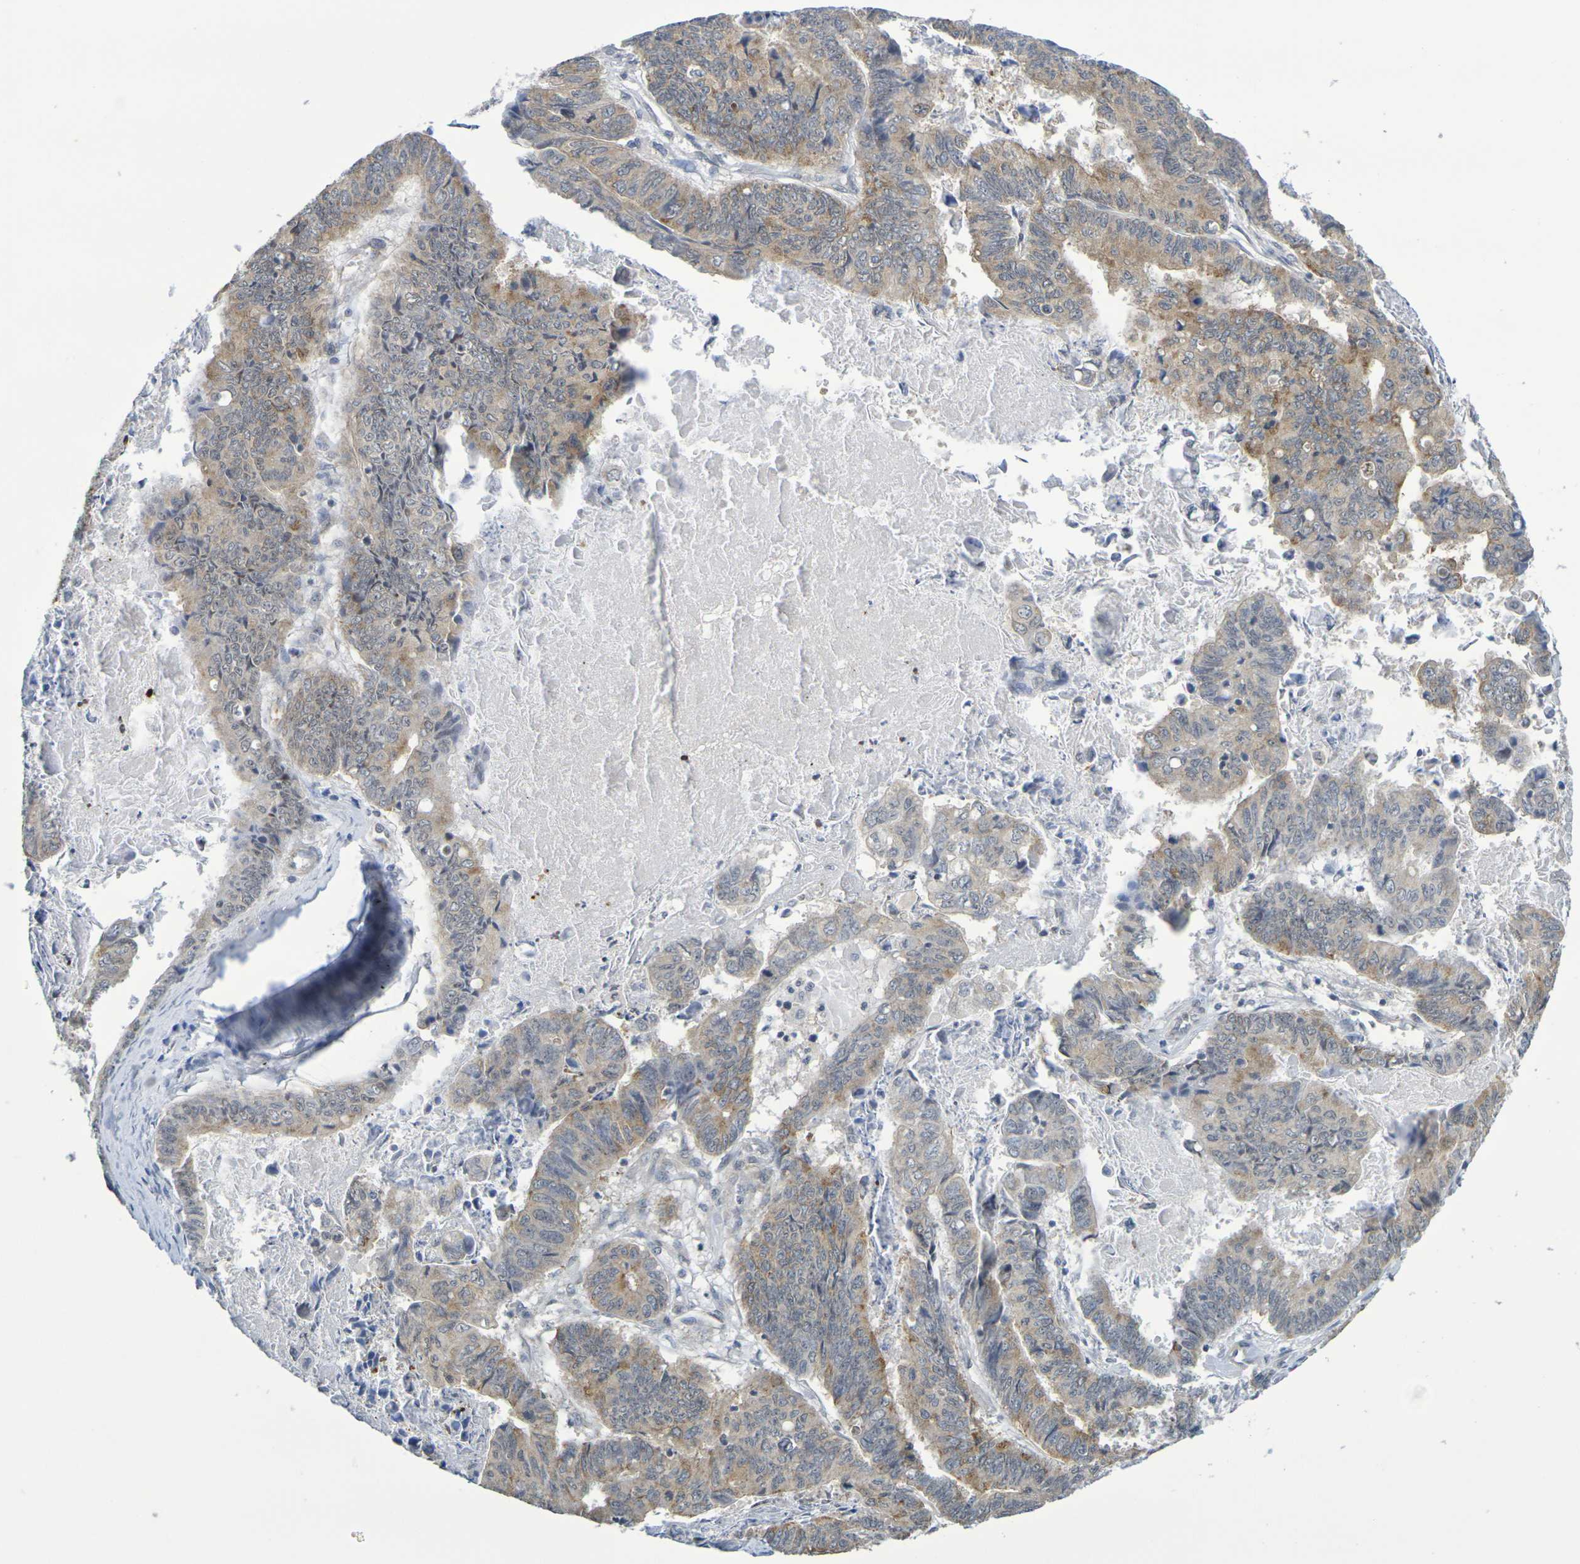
{"staining": {"intensity": "weak", "quantity": ">75%", "location": "cytoplasmic/membranous"}, "tissue": "stomach cancer", "cell_type": "Tumor cells", "image_type": "cancer", "snomed": [{"axis": "morphology", "description": "Adenocarcinoma, NOS"}, {"axis": "topography", "description": "Stomach, lower"}], "caption": "High-power microscopy captured an immunohistochemistry photomicrograph of stomach cancer, revealing weak cytoplasmic/membranous staining in about >75% of tumor cells. The staining is performed using DAB (3,3'-diaminobenzidine) brown chromogen to label protein expression. The nuclei are counter-stained blue using hematoxylin.", "gene": "CHRNB1", "patient": {"sex": "male", "age": 77}}